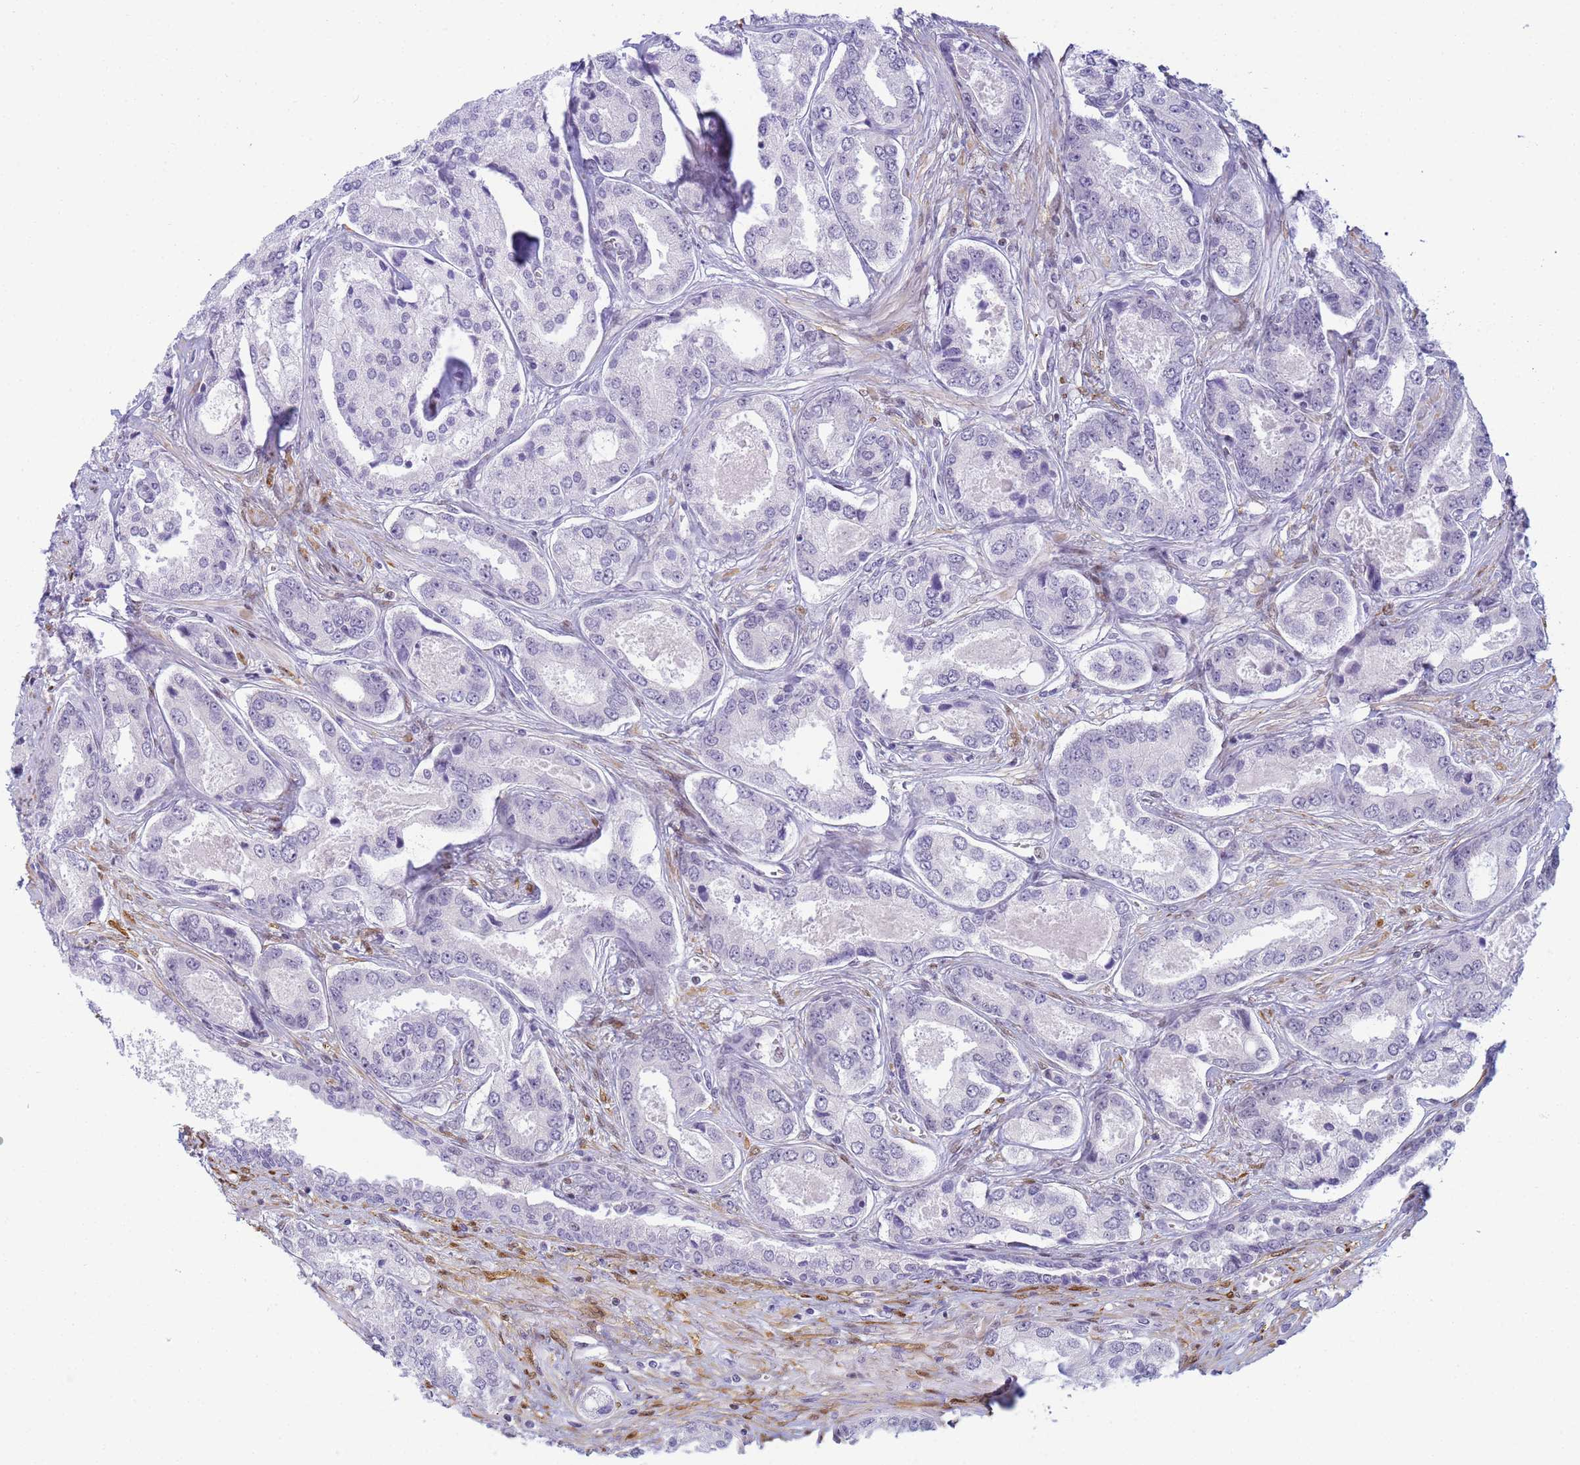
{"staining": {"intensity": "negative", "quantity": "none", "location": "none"}, "tissue": "prostate cancer", "cell_type": "Tumor cells", "image_type": "cancer", "snomed": [{"axis": "morphology", "description": "Adenocarcinoma, Low grade"}, {"axis": "topography", "description": "Prostate"}], "caption": "Immunohistochemistry (IHC) photomicrograph of neoplastic tissue: human prostate adenocarcinoma (low-grade) stained with DAB displays no significant protein staining in tumor cells.", "gene": "SNX20", "patient": {"sex": "male", "age": 68}}